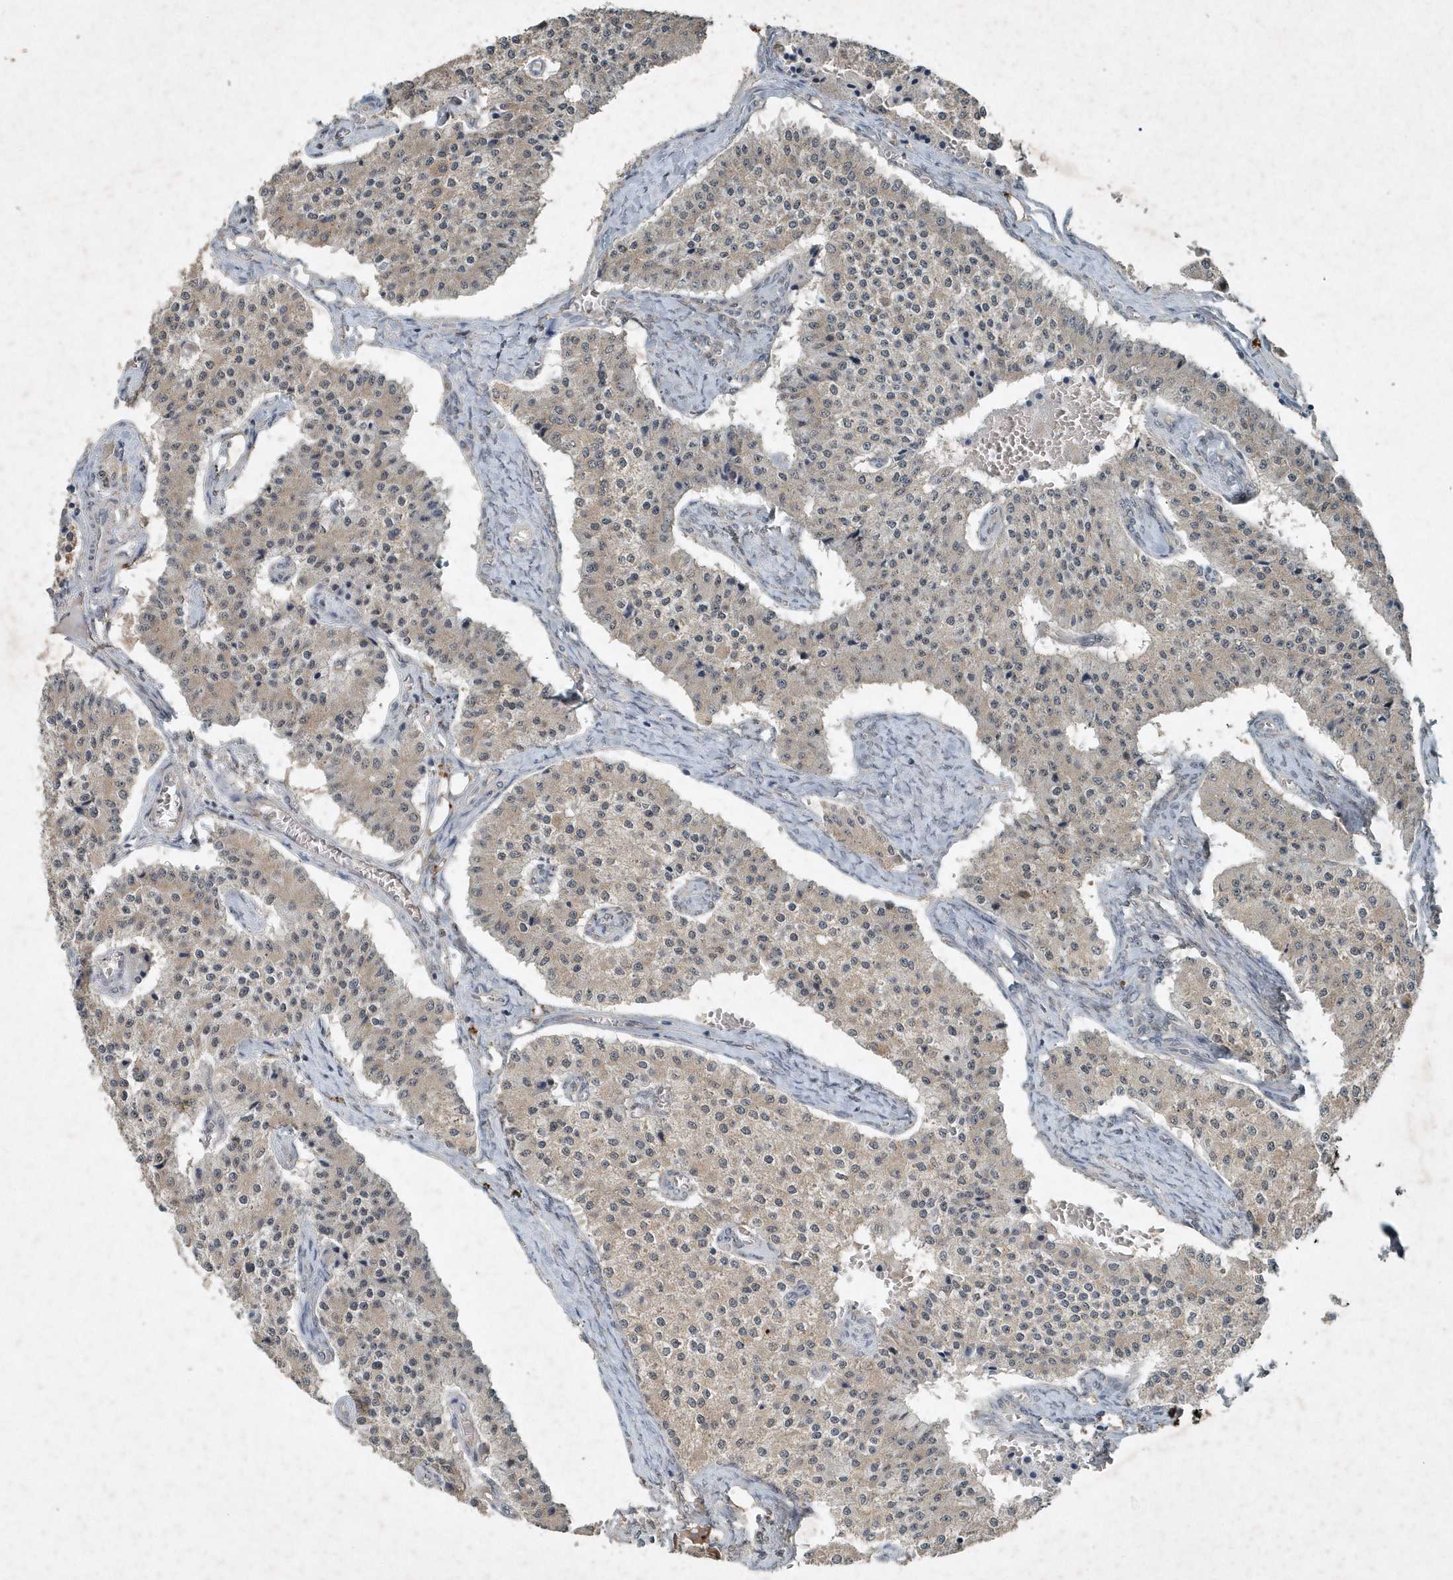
{"staining": {"intensity": "weak", "quantity": "<25%", "location": "cytoplasmic/membranous"}, "tissue": "carcinoid", "cell_type": "Tumor cells", "image_type": "cancer", "snomed": [{"axis": "morphology", "description": "Carcinoid, malignant, NOS"}, {"axis": "topography", "description": "Colon"}], "caption": "This is an immunohistochemistry (IHC) histopathology image of carcinoid. There is no expression in tumor cells.", "gene": "SCFD2", "patient": {"sex": "female", "age": 52}}